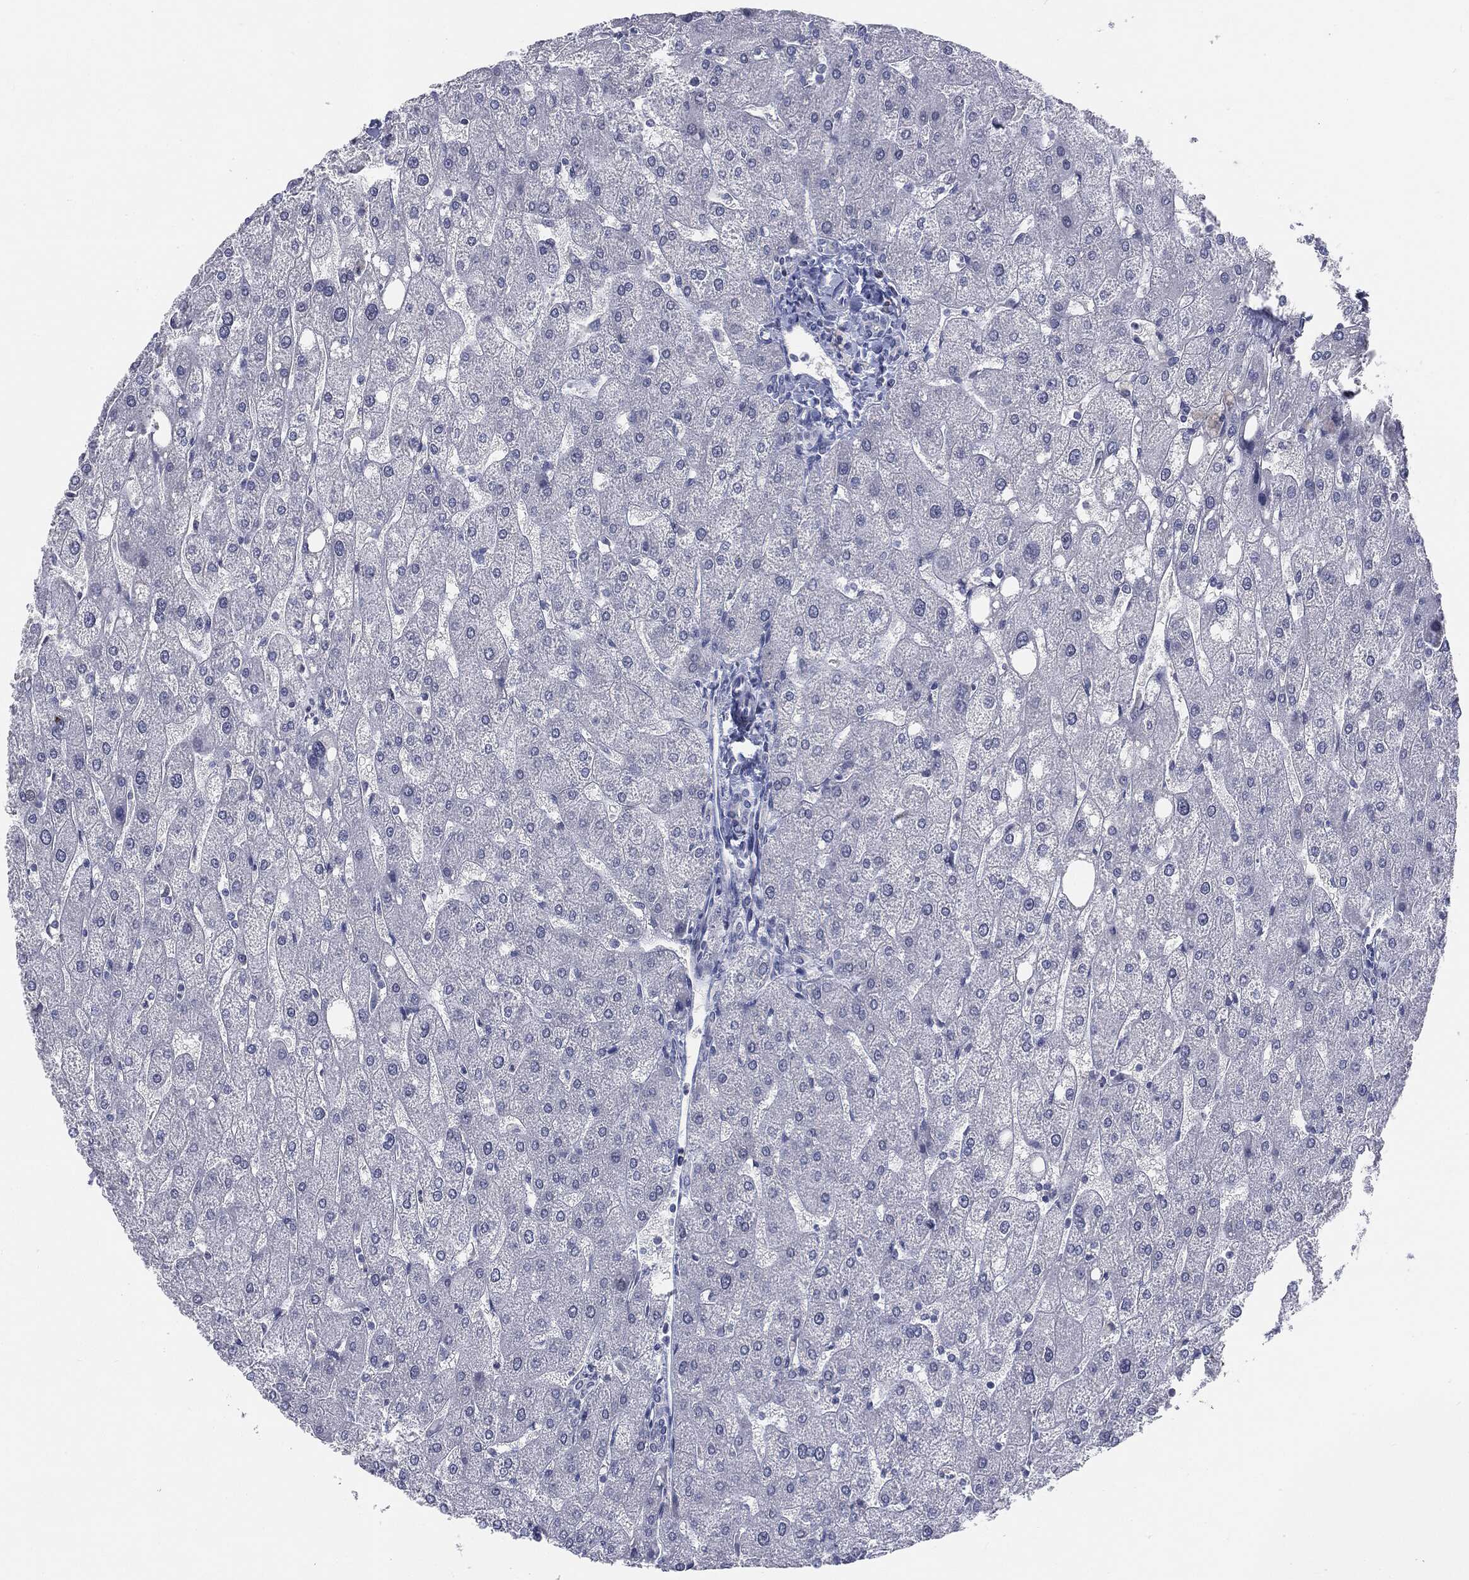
{"staining": {"intensity": "negative", "quantity": "none", "location": "none"}, "tissue": "liver", "cell_type": "Cholangiocytes", "image_type": "normal", "snomed": [{"axis": "morphology", "description": "Normal tissue, NOS"}, {"axis": "topography", "description": "Liver"}], "caption": "A high-resolution image shows immunohistochemistry (IHC) staining of normal liver, which displays no significant positivity in cholangiocytes. The staining was performed using DAB (3,3'-diaminobenzidine) to visualize the protein expression in brown, while the nuclei were stained in blue with hematoxylin (Magnification: 20x).", "gene": "CGB1", "patient": {"sex": "male", "age": 67}}